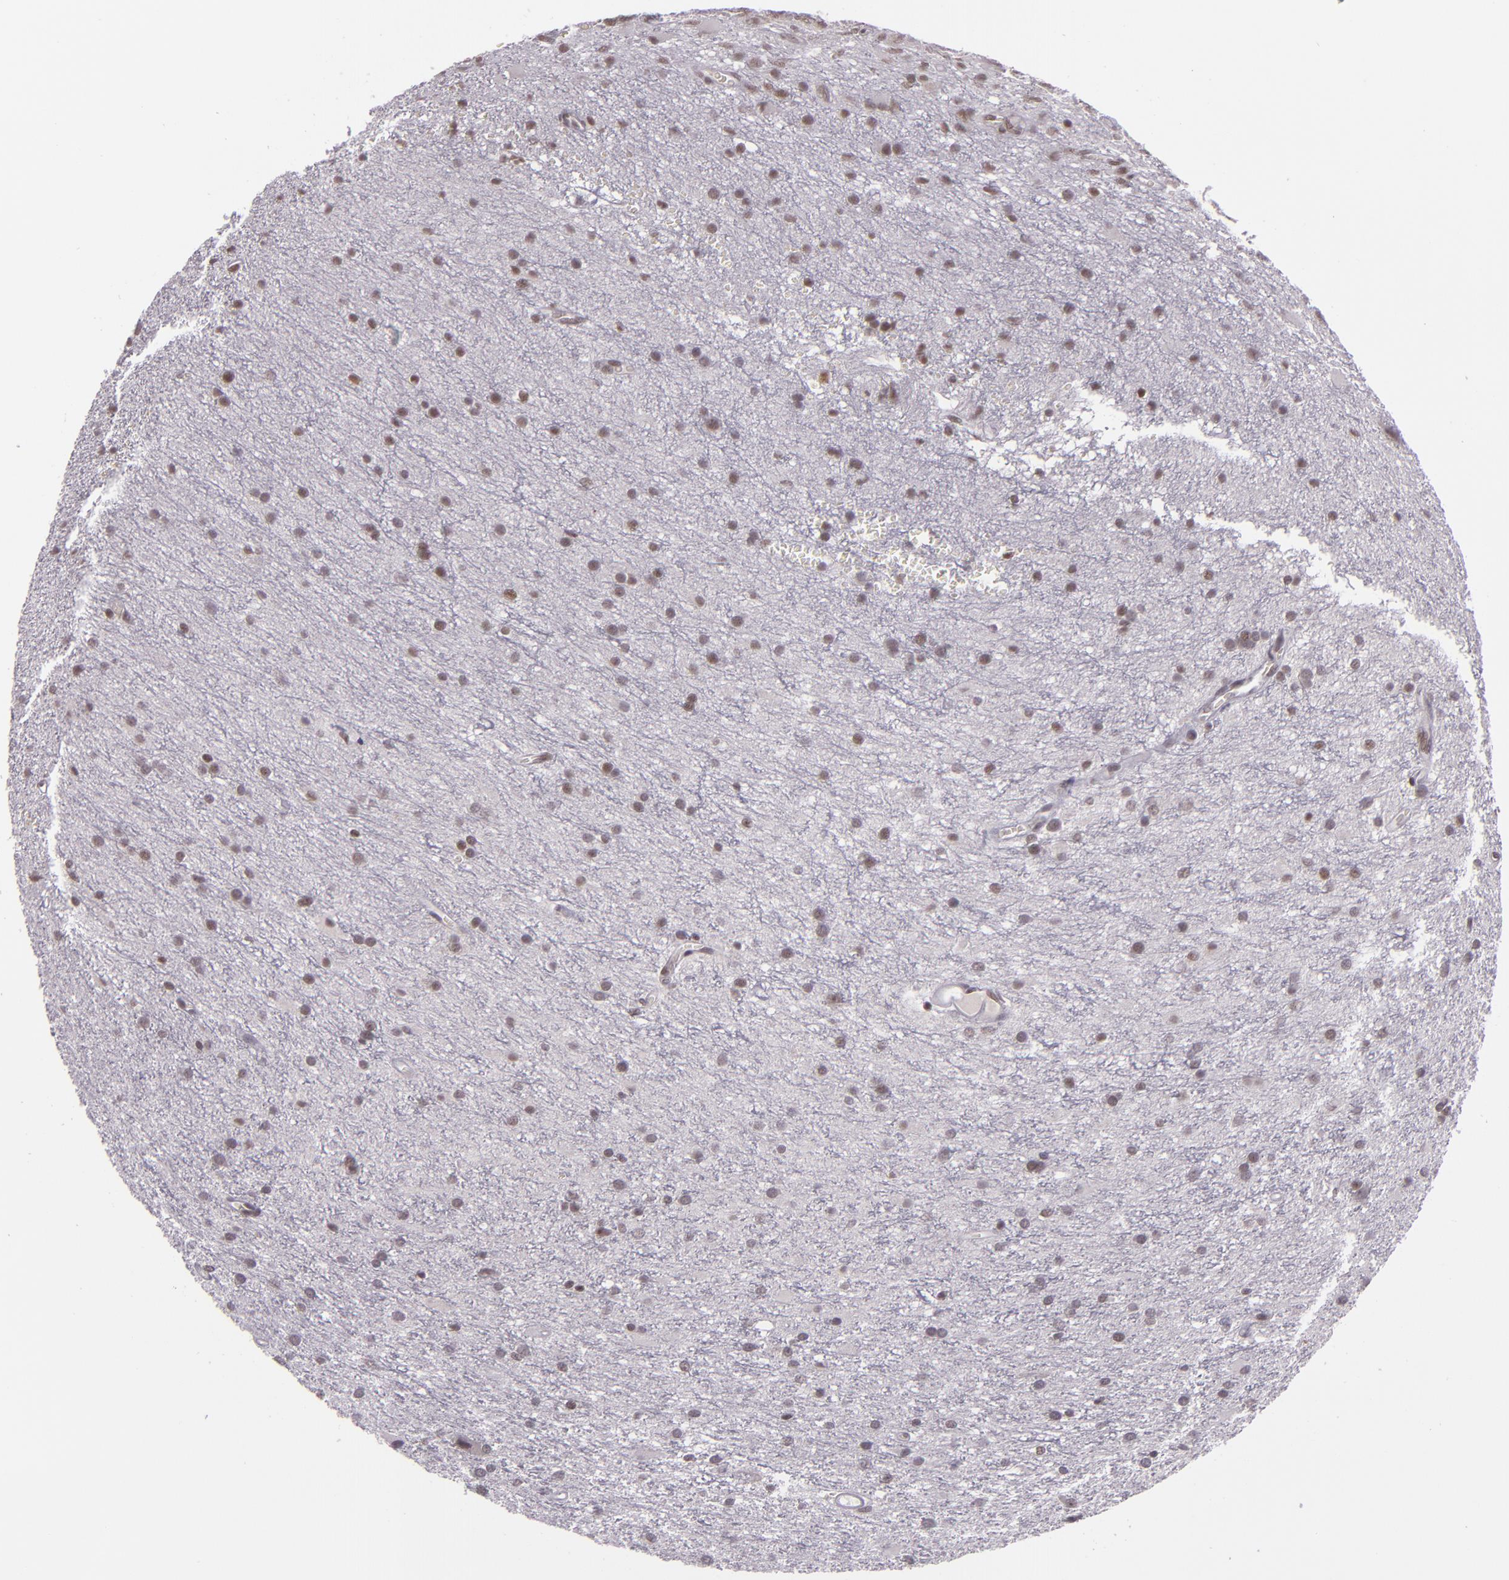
{"staining": {"intensity": "weak", "quantity": "<25%", "location": "nuclear"}, "tissue": "glioma", "cell_type": "Tumor cells", "image_type": "cancer", "snomed": [{"axis": "morphology", "description": "Glioma, malignant, Low grade"}, {"axis": "topography", "description": "Brain"}], "caption": "DAB (3,3'-diaminobenzidine) immunohistochemical staining of human glioma reveals no significant positivity in tumor cells.", "gene": "ZFX", "patient": {"sex": "female", "age": 15}}